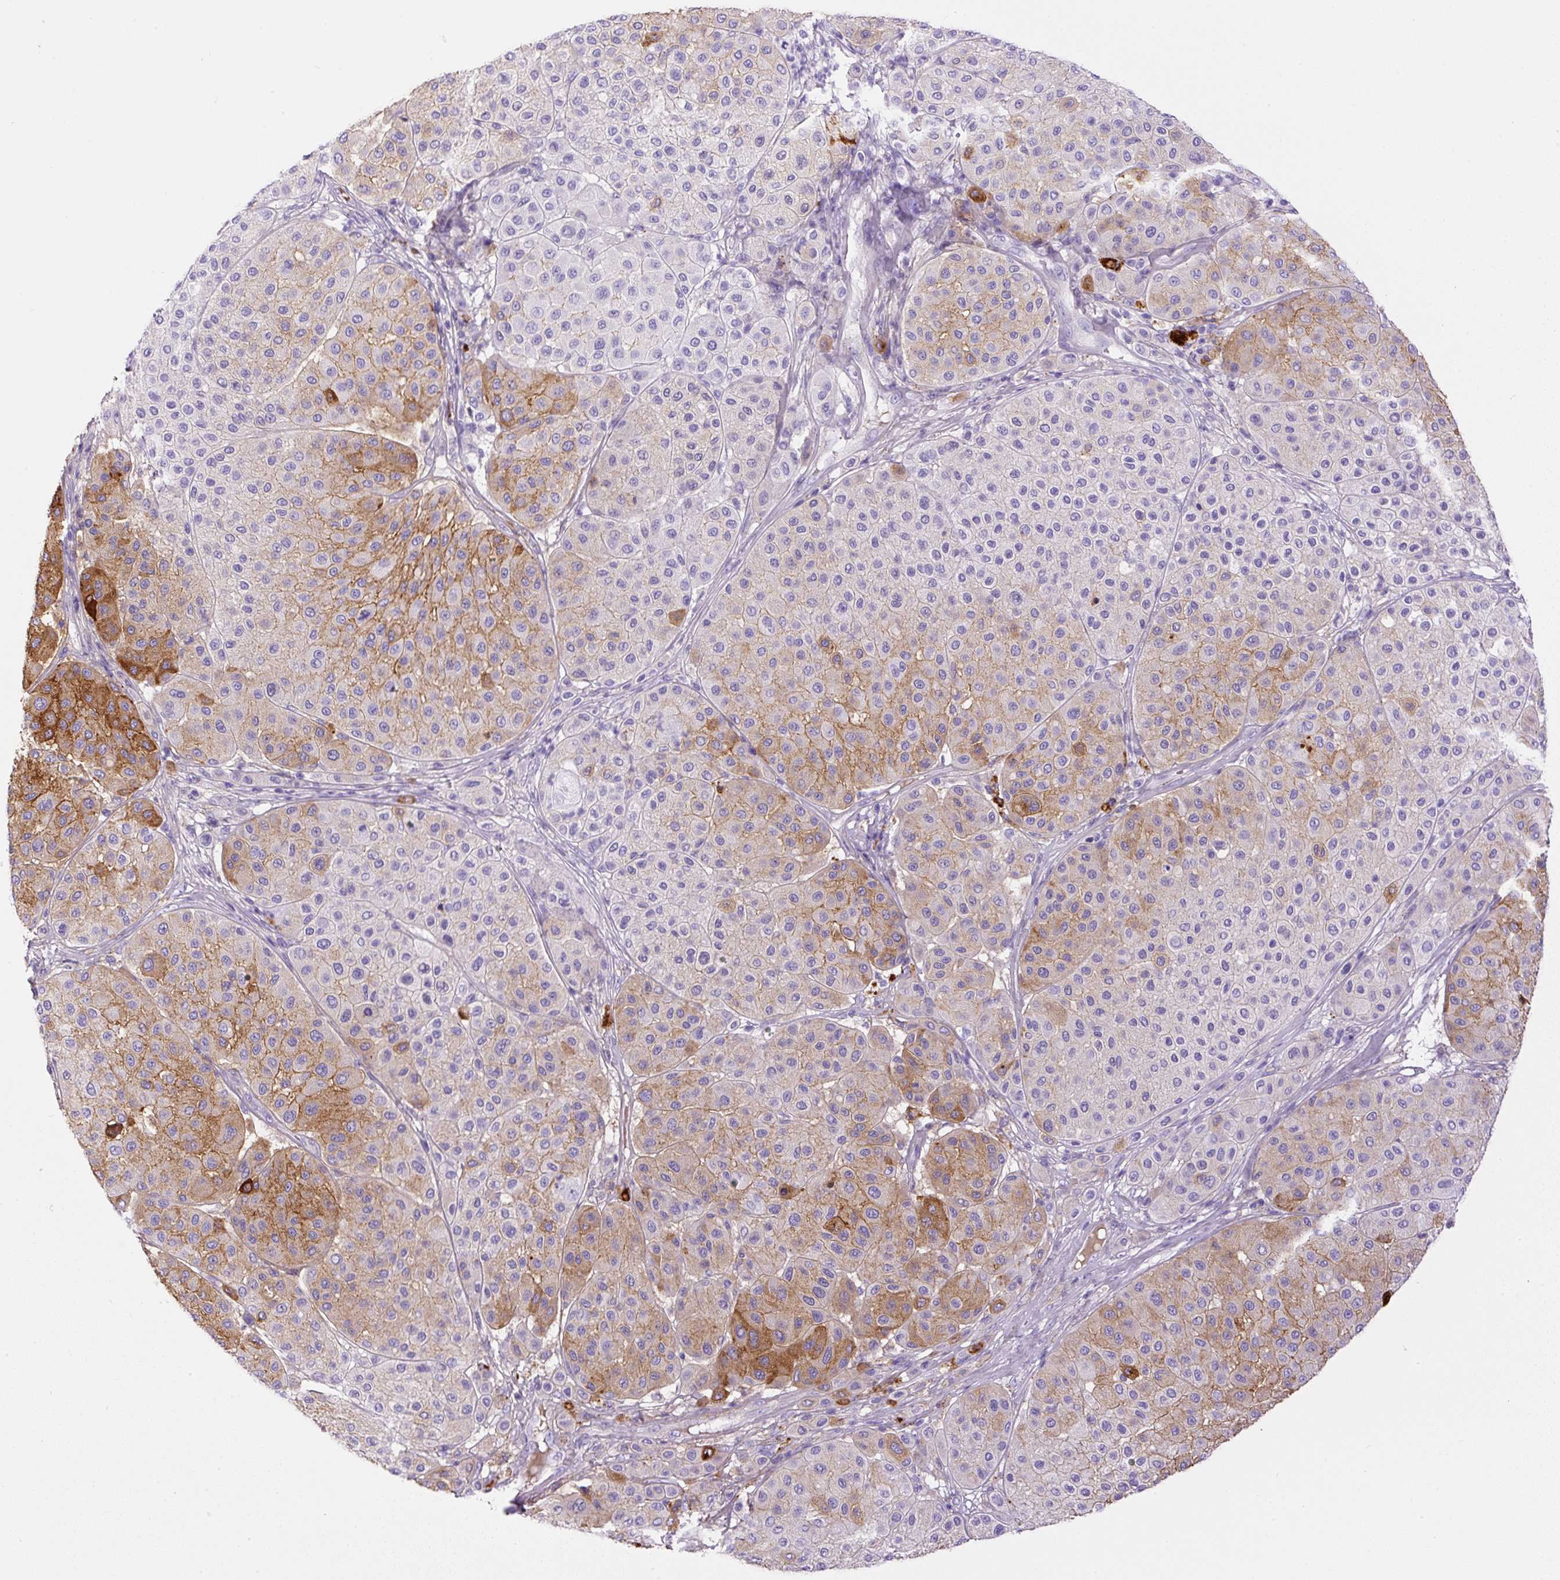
{"staining": {"intensity": "moderate", "quantity": "<25%", "location": "cytoplasmic/membranous"}, "tissue": "melanoma", "cell_type": "Tumor cells", "image_type": "cancer", "snomed": [{"axis": "morphology", "description": "Malignant melanoma, Metastatic site"}, {"axis": "topography", "description": "Smooth muscle"}], "caption": "Melanoma stained with a protein marker demonstrates moderate staining in tumor cells.", "gene": "APCS", "patient": {"sex": "male", "age": 41}}